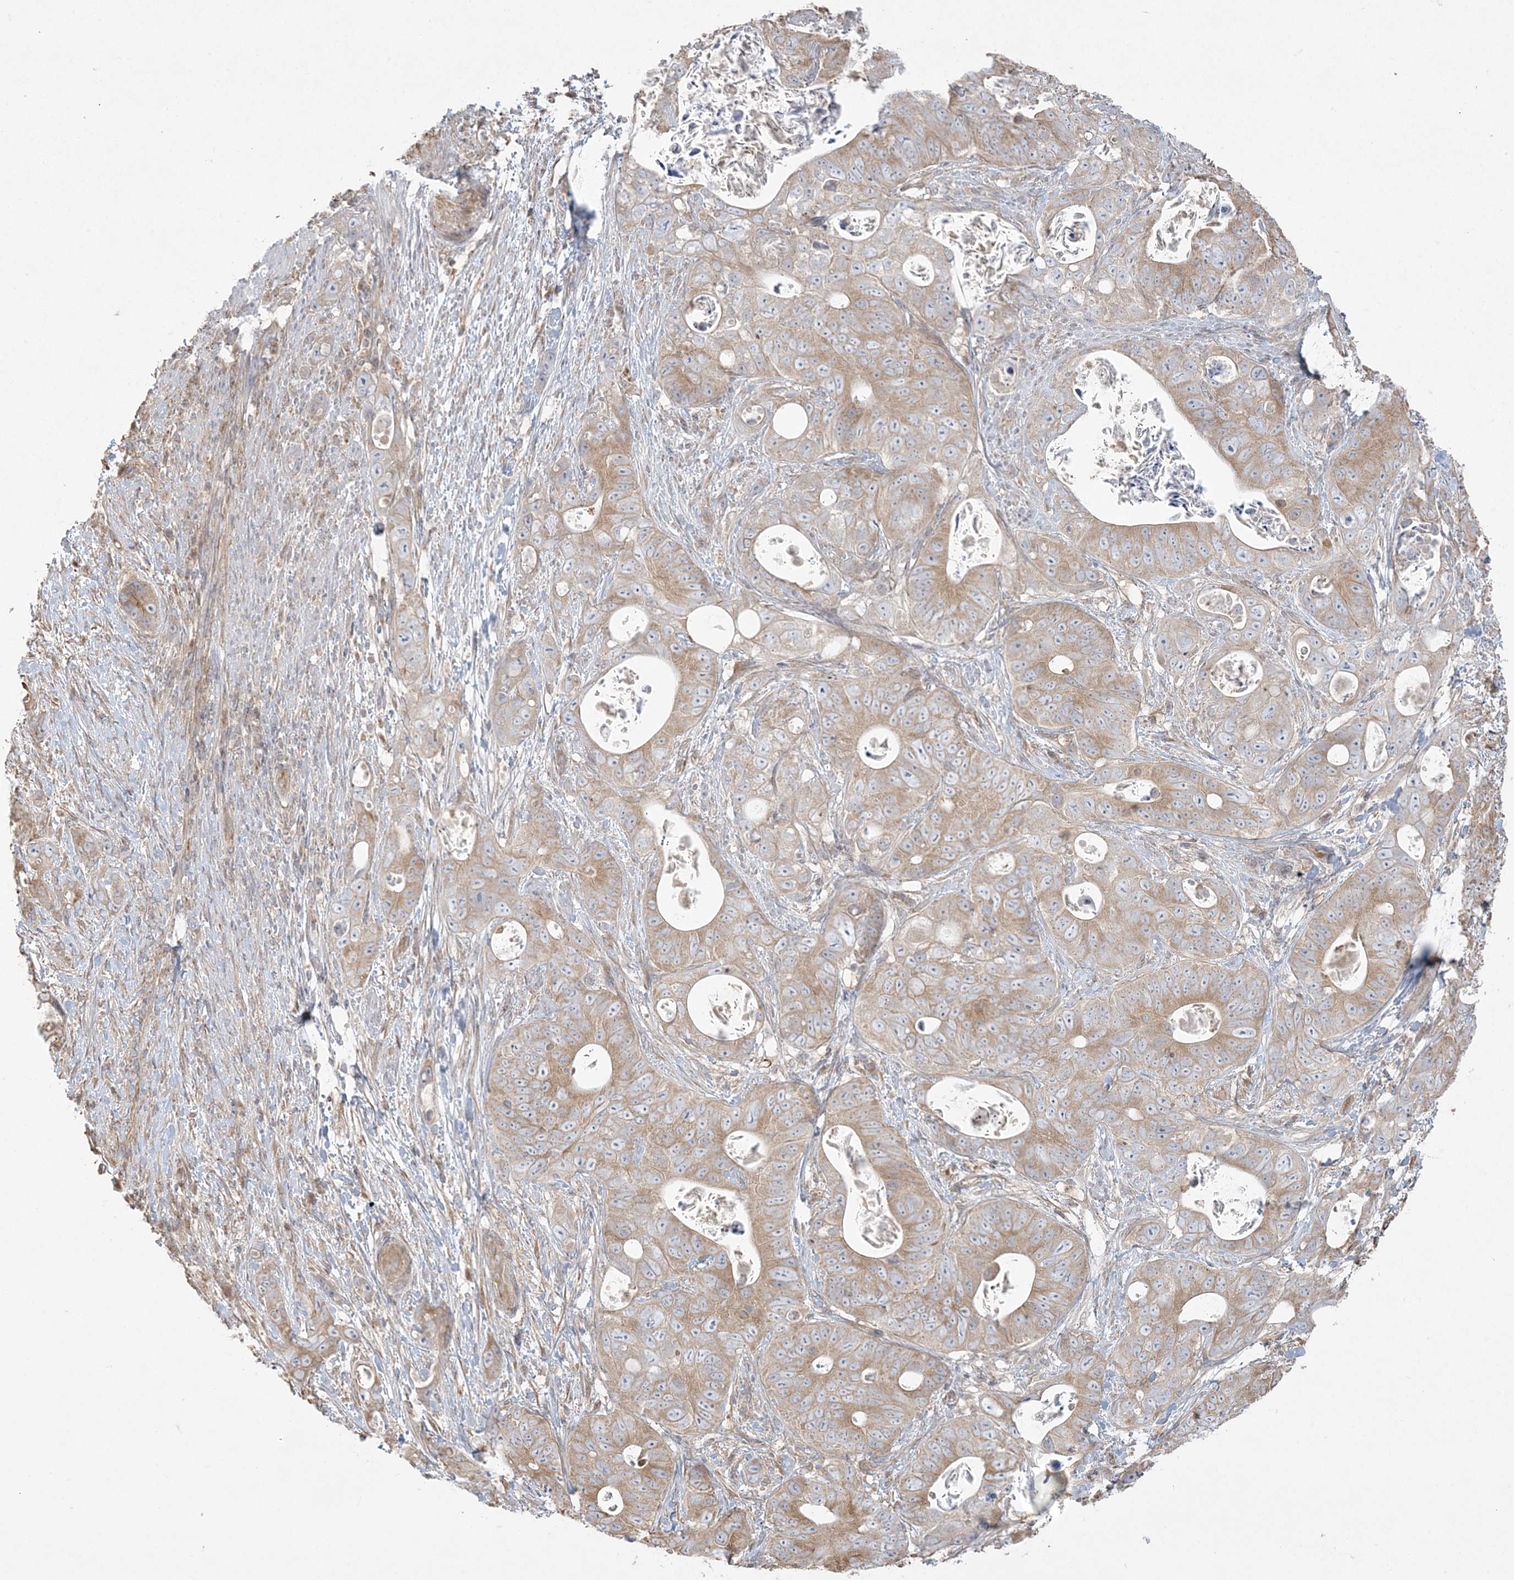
{"staining": {"intensity": "moderate", "quantity": ">75%", "location": "cytoplasmic/membranous"}, "tissue": "stomach cancer", "cell_type": "Tumor cells", "image_type": "cancer", "snomed": [{"axis": "morphology", "description": "Adenocarcinoma, NOS"}, {"axis": "topography", "description": "Stomach"}], "caption": "Brown immunohistochemical staining in stomach cancer (adenocarcinoma) shows moderate cytoplasmic/membranous expression in approximately >75% of tumor cells.", "gene": "ZC3H6", "patient": {"sex": "female", "age": 89}}